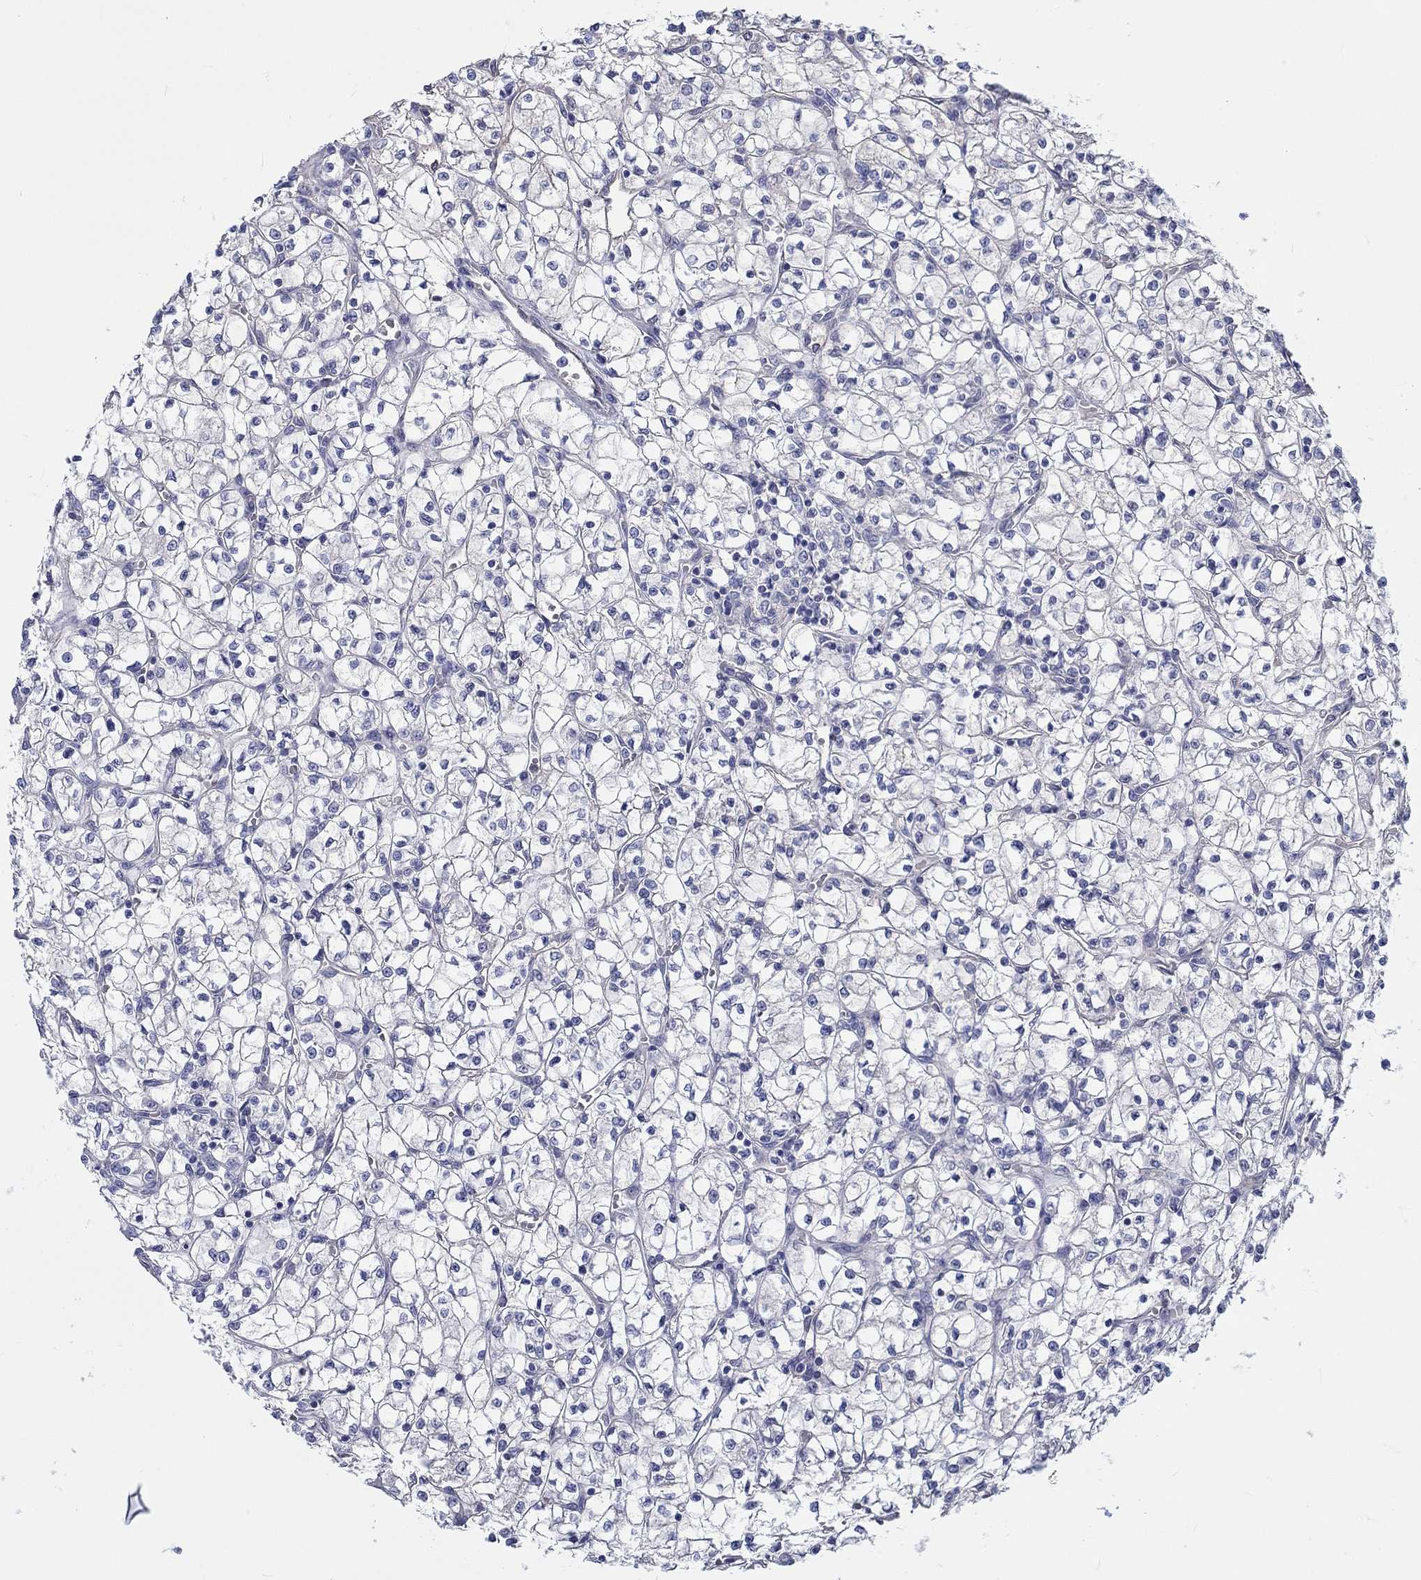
{"staining": {"intensity": "negative", "quantity": "none", "location": "none"}, "tissue": "renal cancer", "cell_type": "Tumor cells", "image_type": "cancer", "snomed": [{"axis": "morphology", "description": "Adenocarcinoma, NOS"}, {"axis": "topography", "description": "Kidney"}], "caption": "A photomicrograph of human renal adenocarcinoma is negative for staining in tumor cells.", "gene": "CDY2B", "patient": {"sex": "female", "age": 64}}